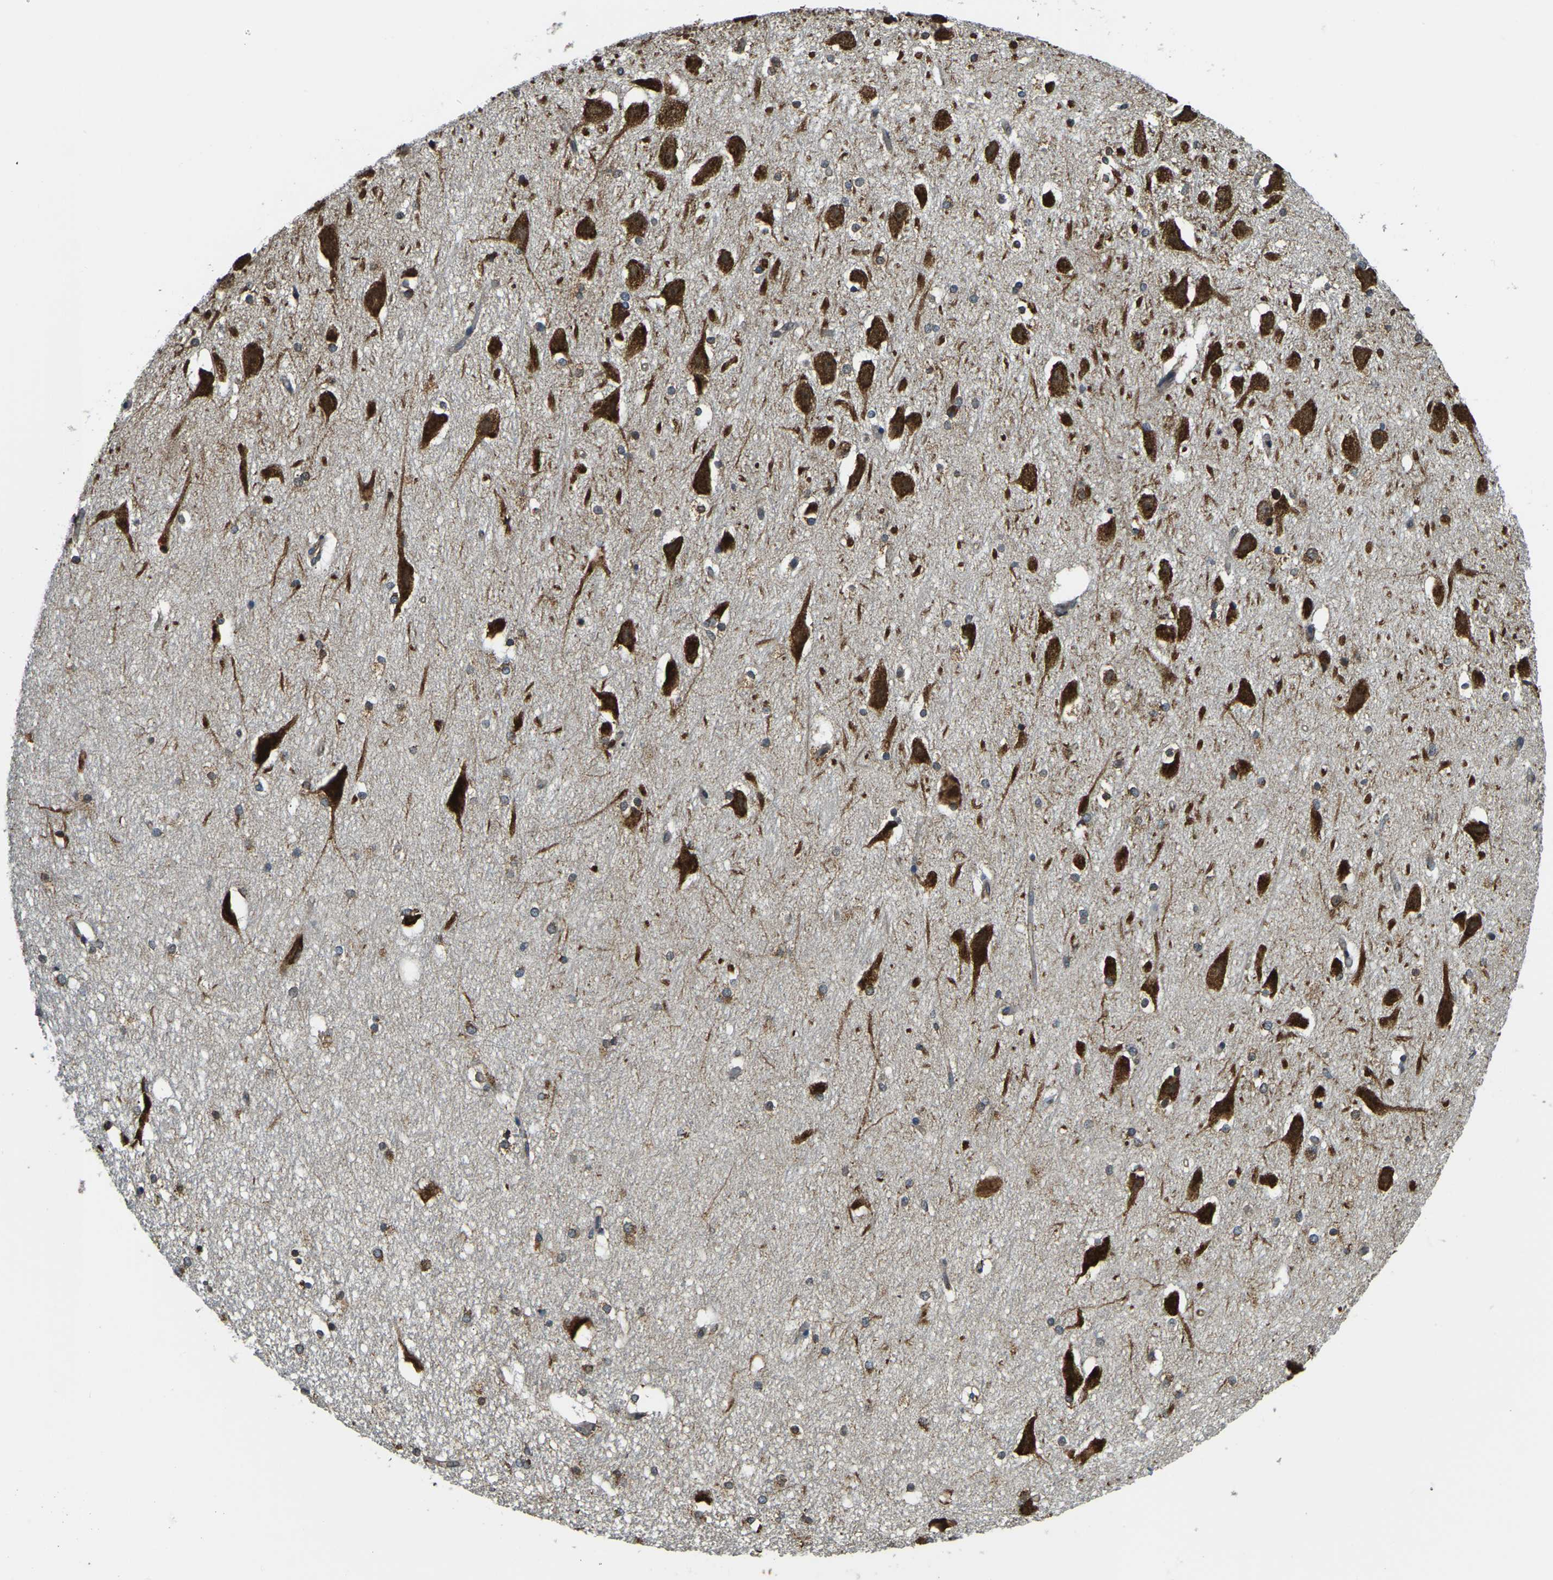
{"staining": {"intensity": "strong", "quantity": "25%-75%", "location": "cytoplasmic/membranous"}, "tissue": "hippocampus", "cell_type": "Glial cells", "image_type": "normal", "snomed": [{"axis": "morphology", "description": "Normal tissue, NOS"}, {"axis": "topography", "description": "Hippocampus"}], "caption": "Glial cells display high levels of strong cytoplasmic/membranous staining in approximately 25%-75% of cells in normal human hippocampus. (brown staining indicates protein expression, while blue staining denotes nuclei).", "gene": "RNF115", "patient": {"sex": "female", "age": 19}}